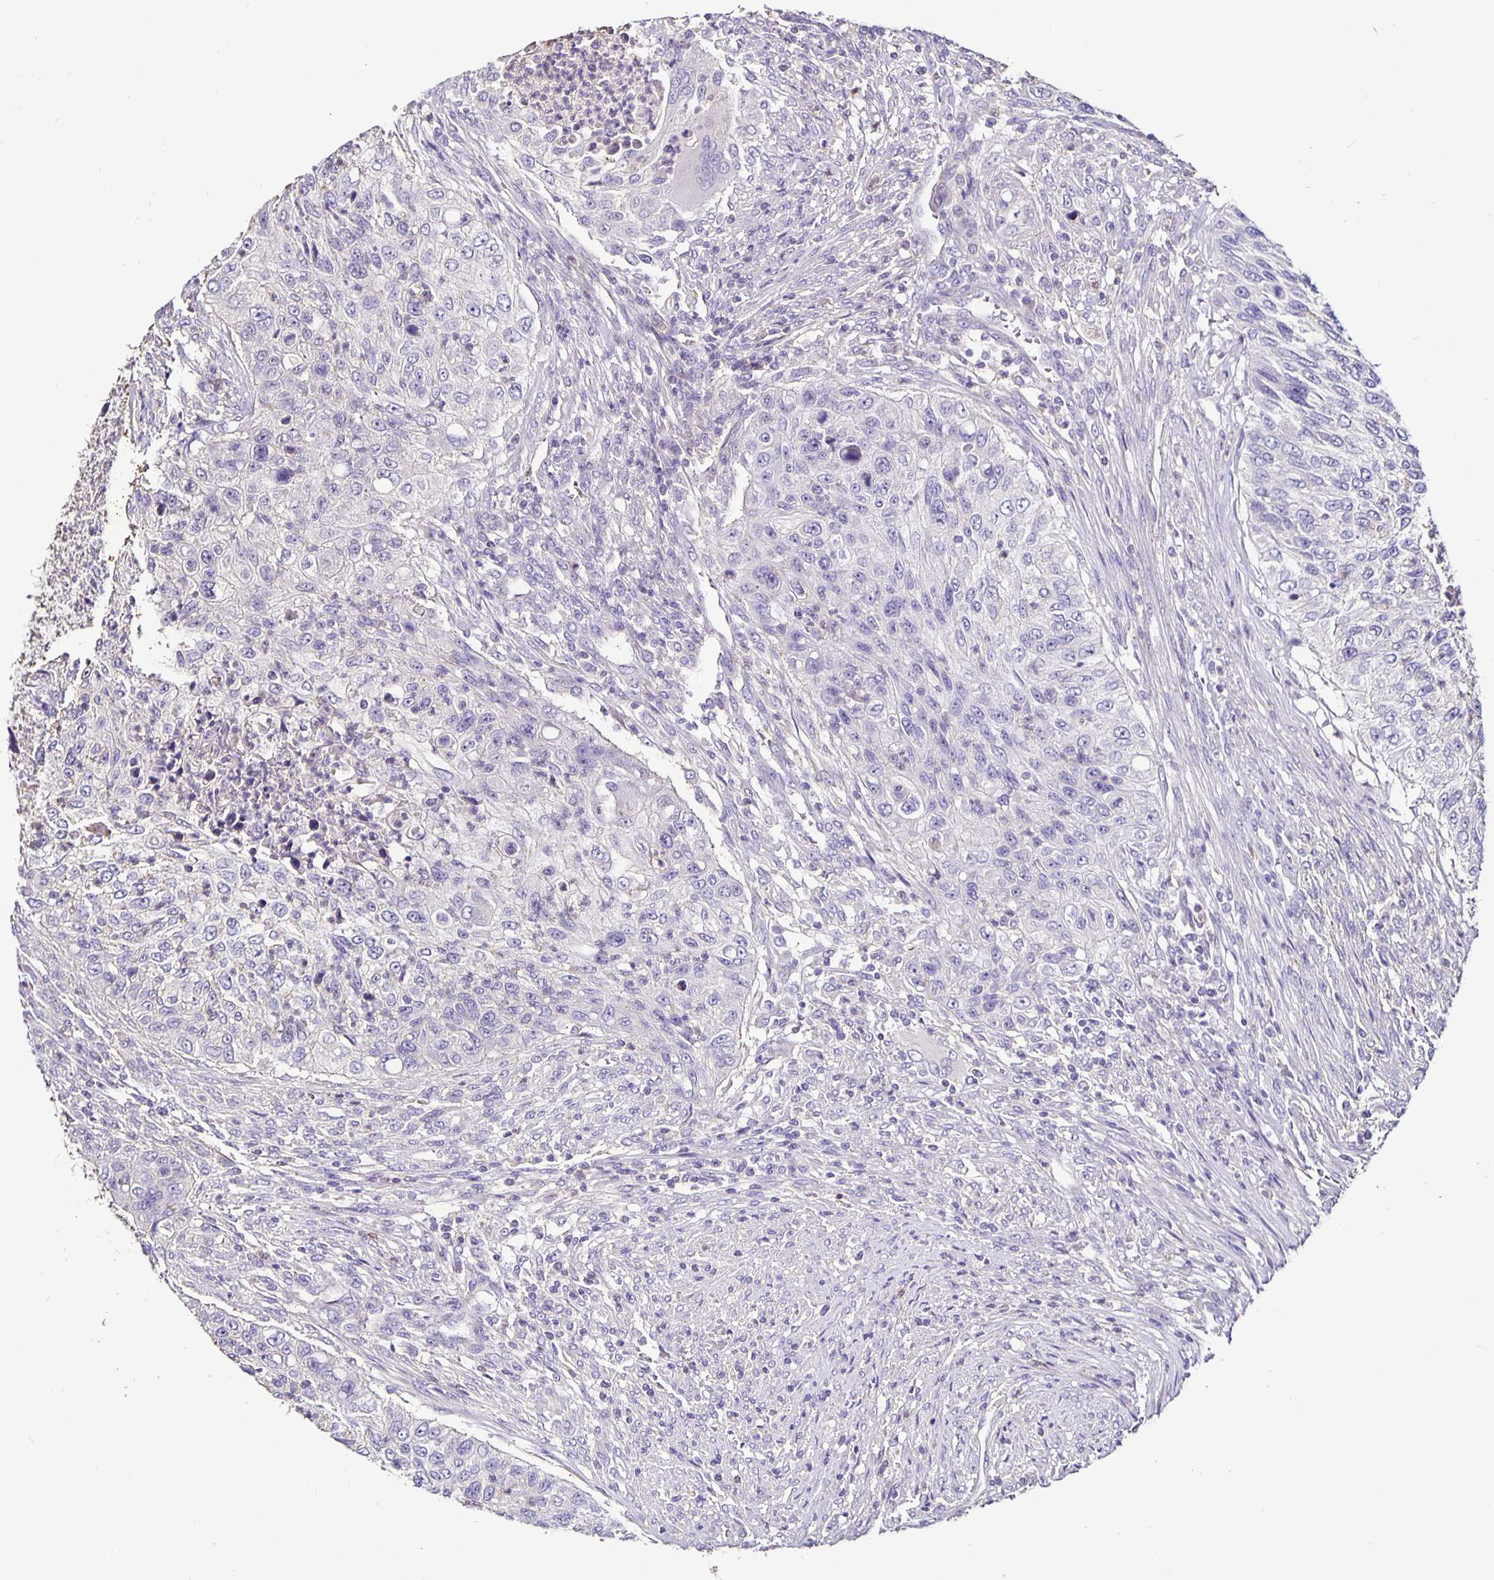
{"staining": {"intensity": "negative", "quantity": "none", "location": "none"}, "tissue": "urothelial cancer", "cell_type": "Tumor cells", "image_type": "cancer", "snomed": [{"axis": "morphology", "description": "Urothelial carcinoma, High grade"}, {"axis": "topography", "description": "Urinary bladder"}], "caption": "Immunohistochemical staining of human high-grade urothelial carcinoma demonstrates no significant expression in tumor cells.", "gene": "FCER1A", "patient": {"sex": "female", "age": 60}}